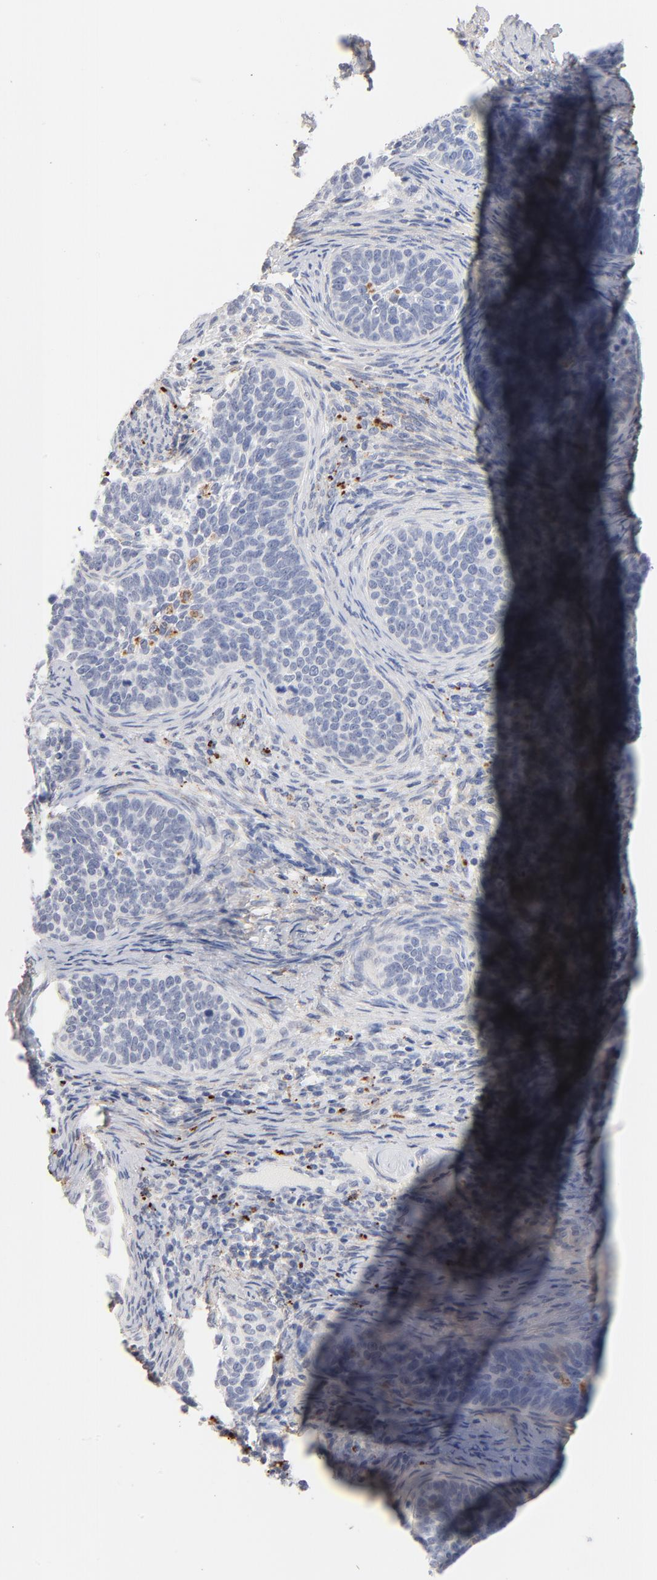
{"staining": {"intensity": "negative", "quantity": "none", "location": "none"}, "tissue": "cervical cancer", "cell_type": "Tumor cells", "image_type": "cancer", "snomed": [{"axis": "morphology", "description": "Squamous cell carcinoma, NOS"}, {"axis": "topography", "description": "Cervix"}], "caption": "Tumor cells are negative for brown protein staining in cervical squamous cell carcinoma.", "gene": "LTBP2", "patient": {"sex": "female", "age": 33}}